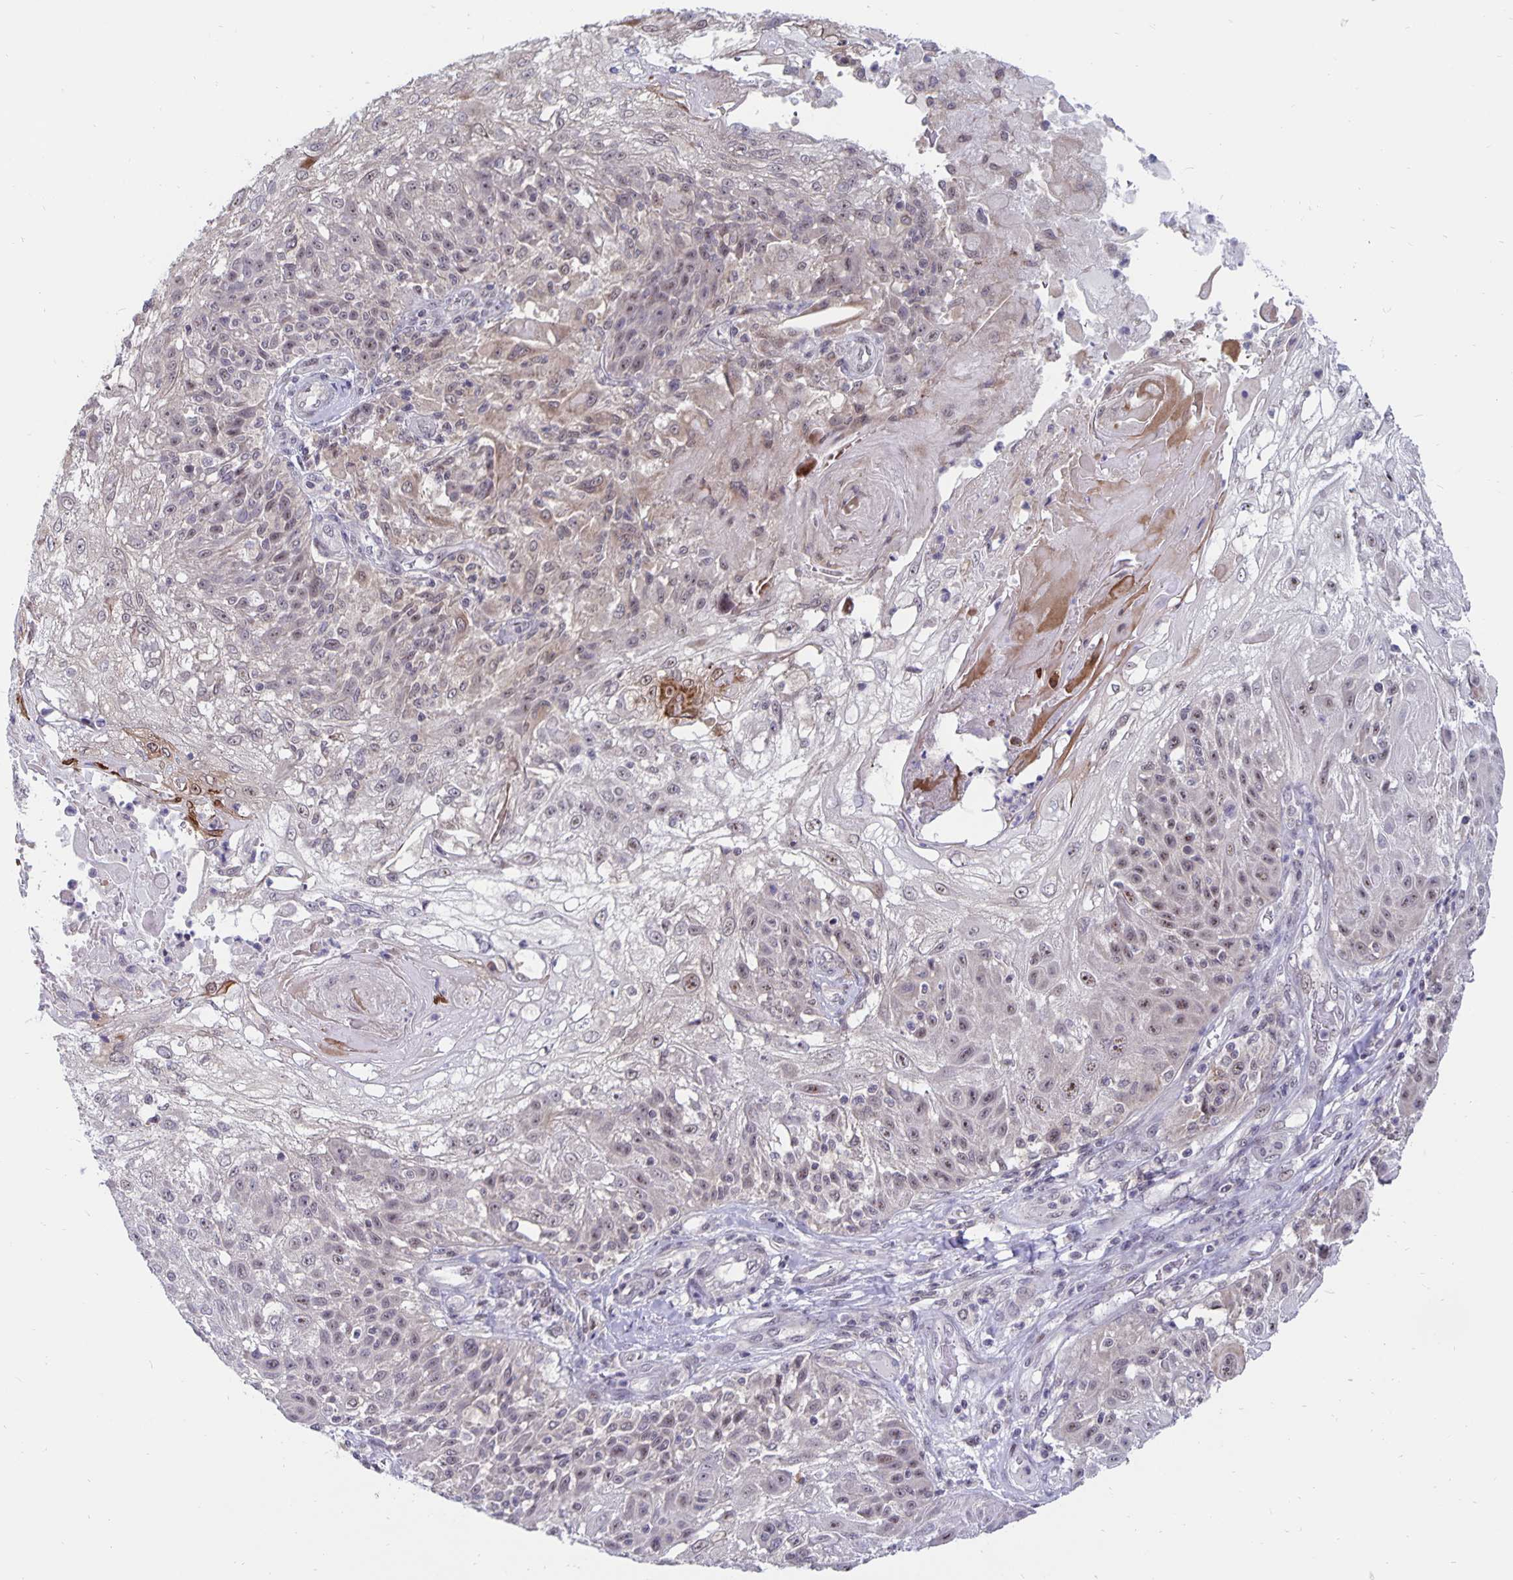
{"staining": {"intensity": "weak", "quantity": "25%-75%", "location": "nuclear"}, "tissue": "skin cancer", "cell_type": "Tumor cells", "image_type": "cancer", "snomed": [{"axis": "morphology", "description": "Normal tissue, NOS"}, {"axis": "morphology", "description": "Squamous cell carcinoma, NOS"}, {"axis": "topography", "description": "Skin"}], "caption": "A brown stain shows weak nuclear expression of a protein in human skin cancer (squamous cell carcinoma) tumor cells.", "gene": "EXOC6B", "patient": {"sex": "female", "age": 83}}